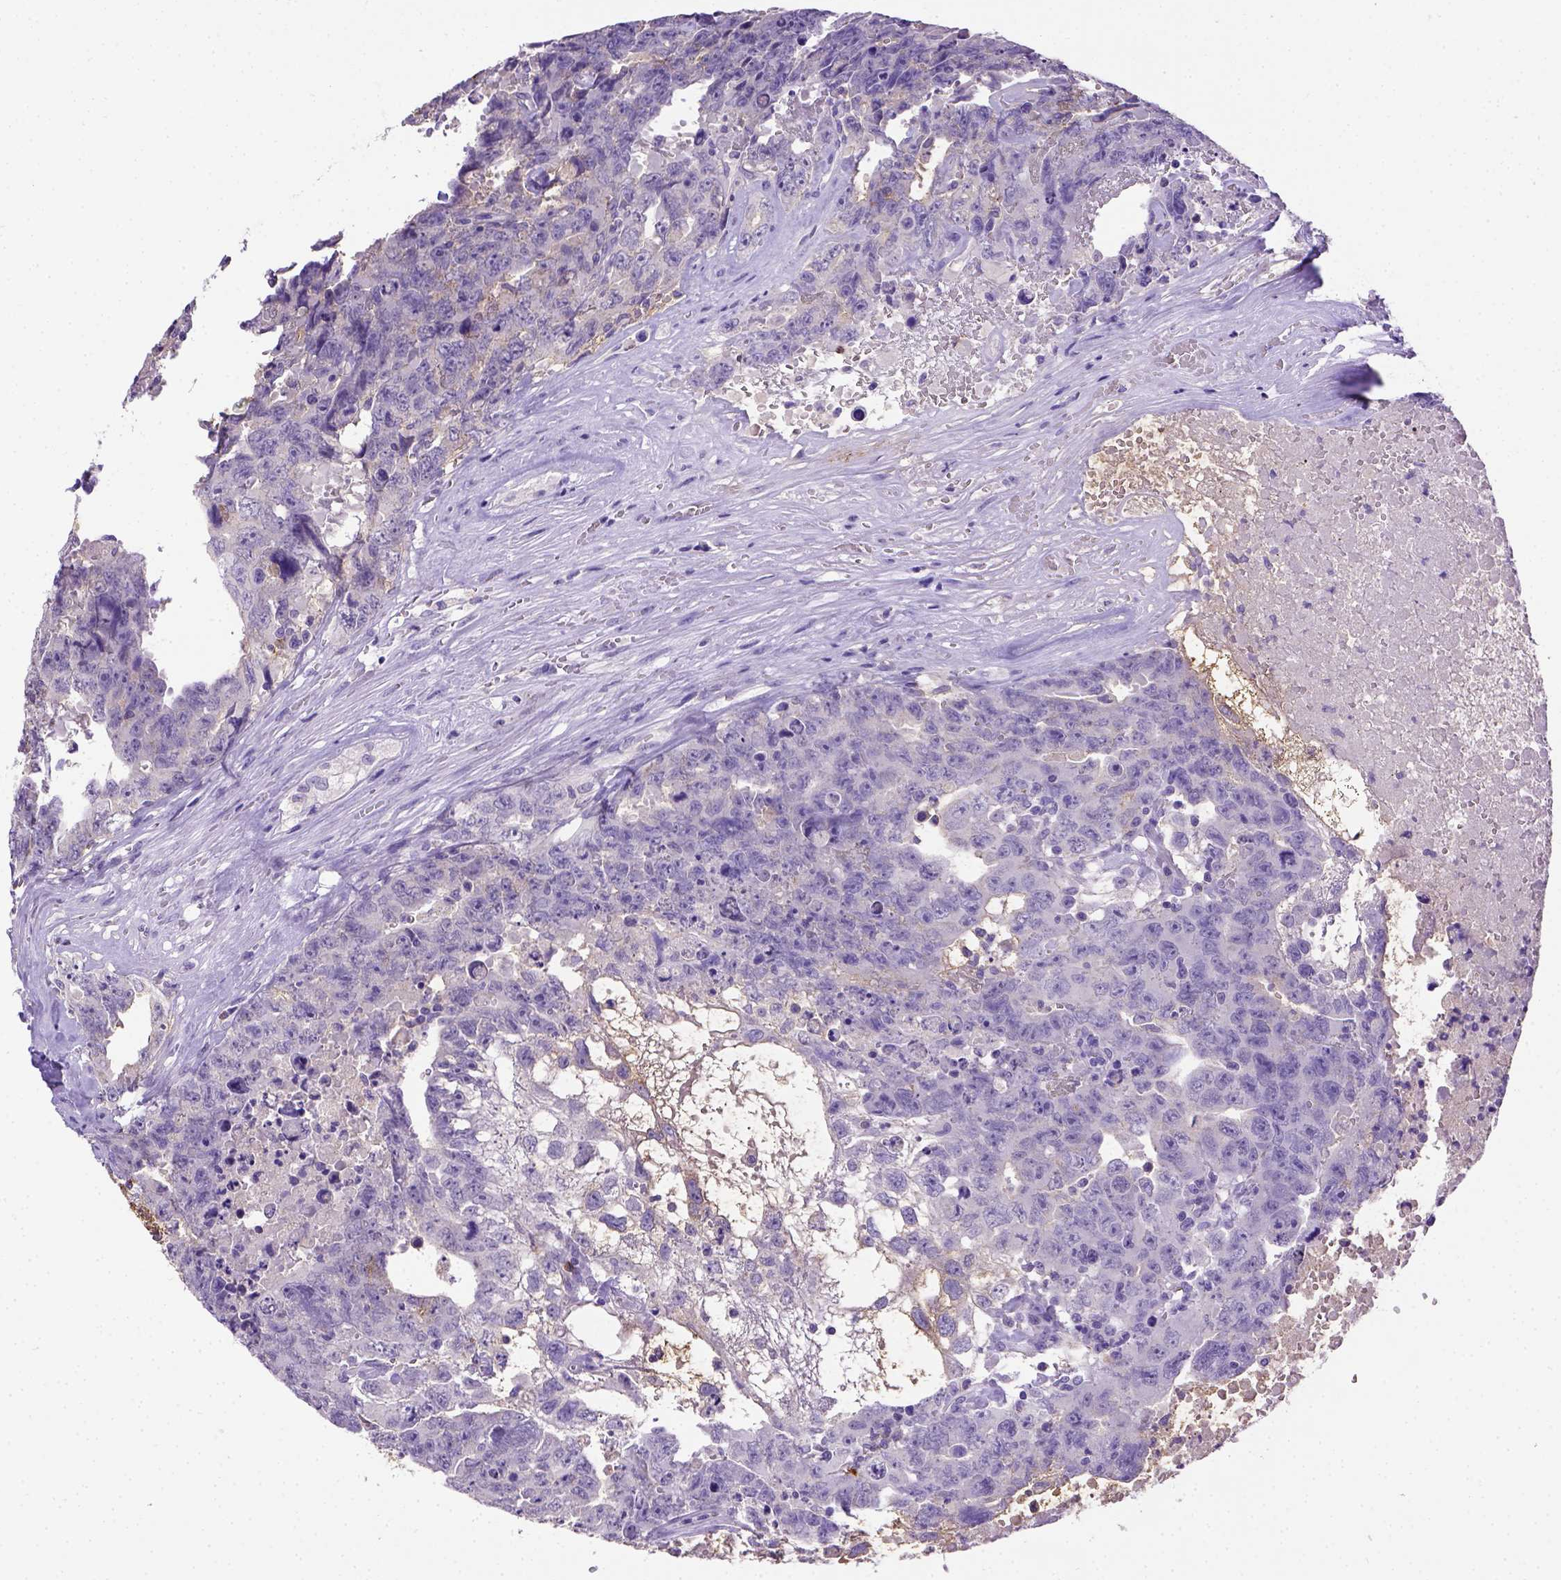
{"staining": {"intensity": "negative", "quantity": "none", "location": "none"}, "tissue": "testis cancer", "cell_type": "Tumor cells", "image_type": "cancer", "snomed": [{"axis": "morphology", "description": "Carcinoma, Embryonal, NOS"}, {"axis": "topography", "description": "Testis"}], "caption": "Tumor cells are negative for protein expression in human testis embryonal carcinoma.", "gene": "B3GAT1", "patient": {"sex": "male", "age": 24}}